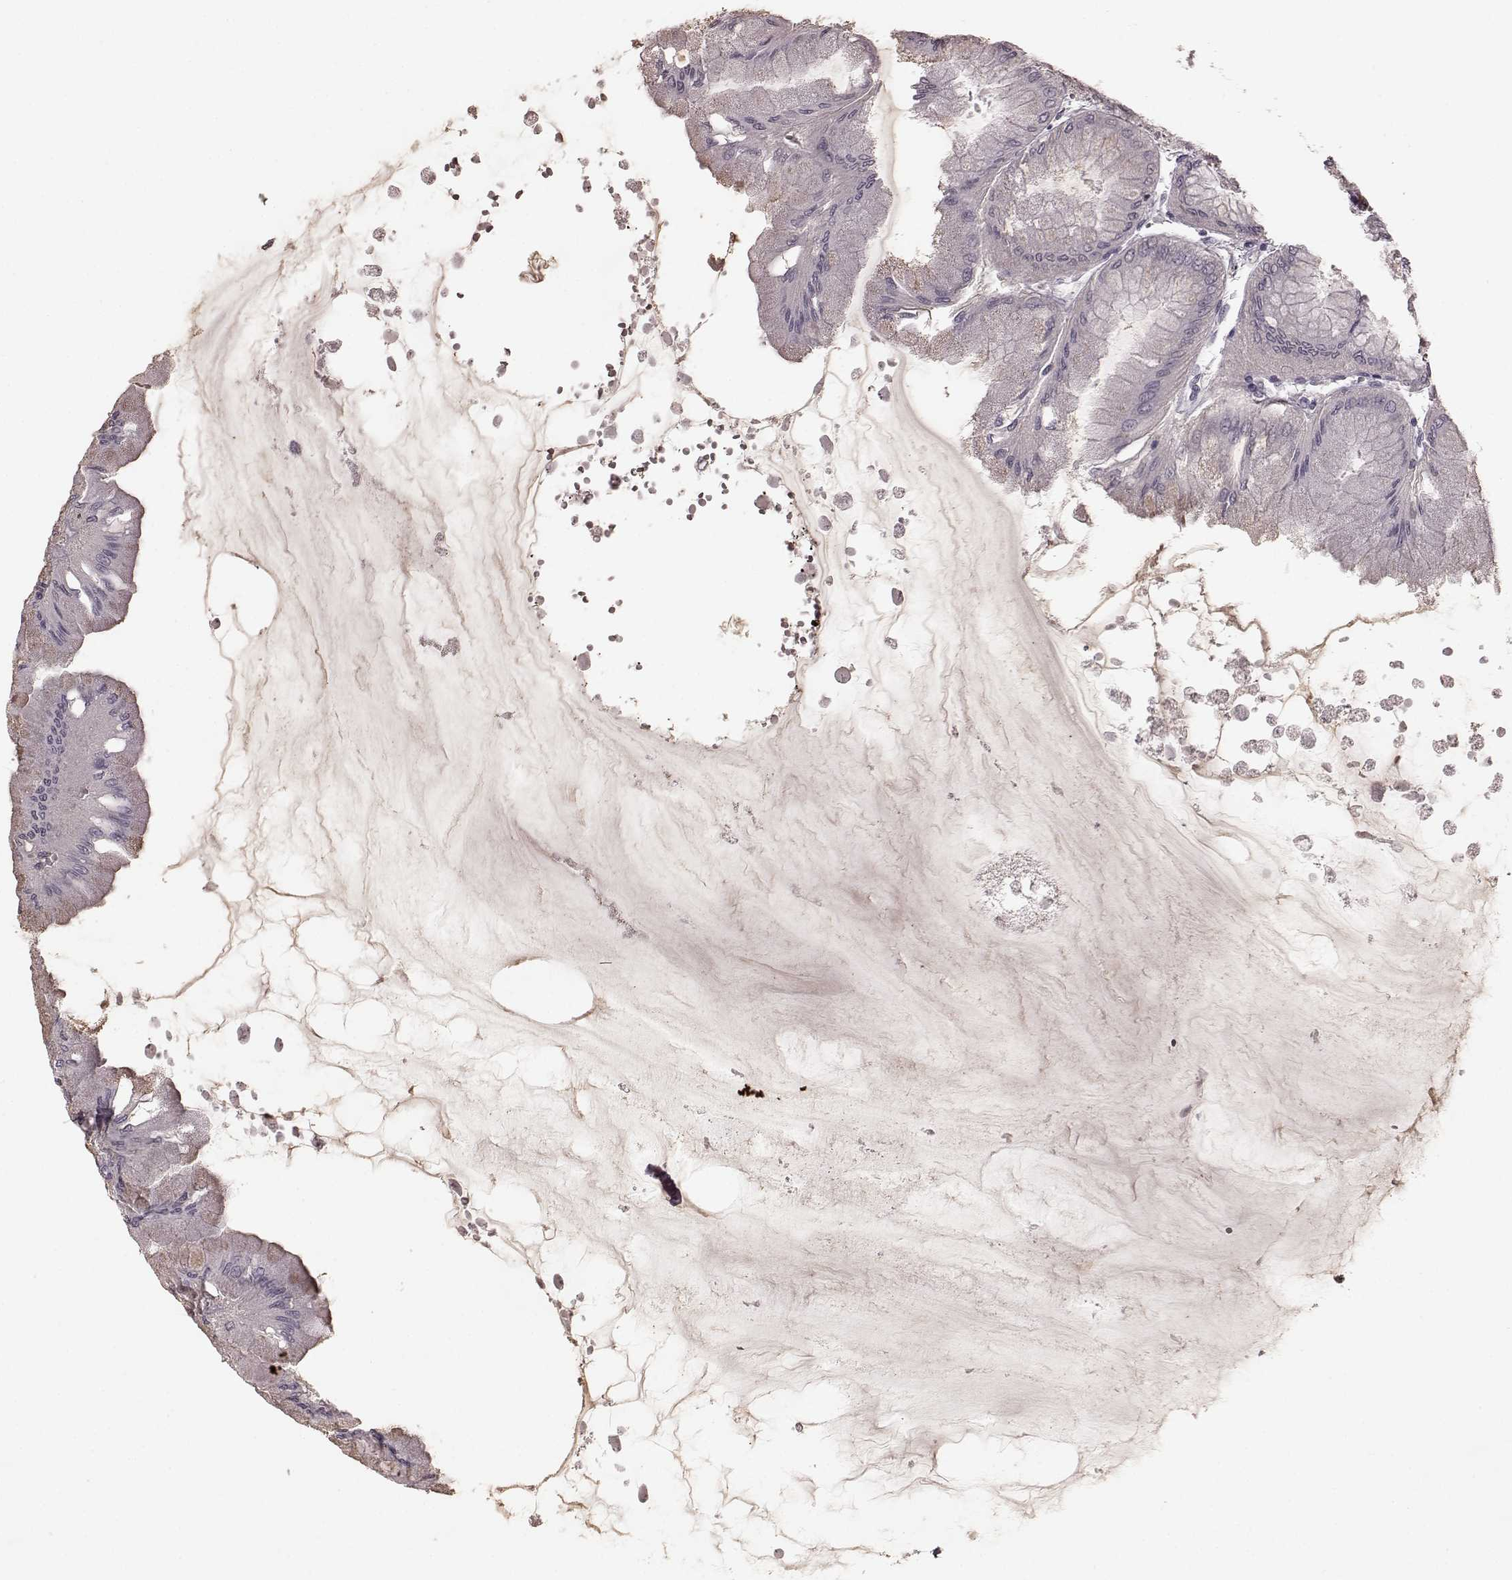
{"staining": {"intensity": "negative", "quantity": "none", "location": "none"}, "tissue": "stomach", "cell_type": "Glandular cells", "image_type": "normal", "snomed": [{"axis": "morphology", "description": "Normal tissue, NOS"}, {"axis": "topography", "description": "Stomach, upper"}], "caption": "A photomicrograph of stomach stained for a protein demonstrates no brown staining in glandular cells.", "gene": "CD28", "patient": {"sex": "male", "age": 60}}